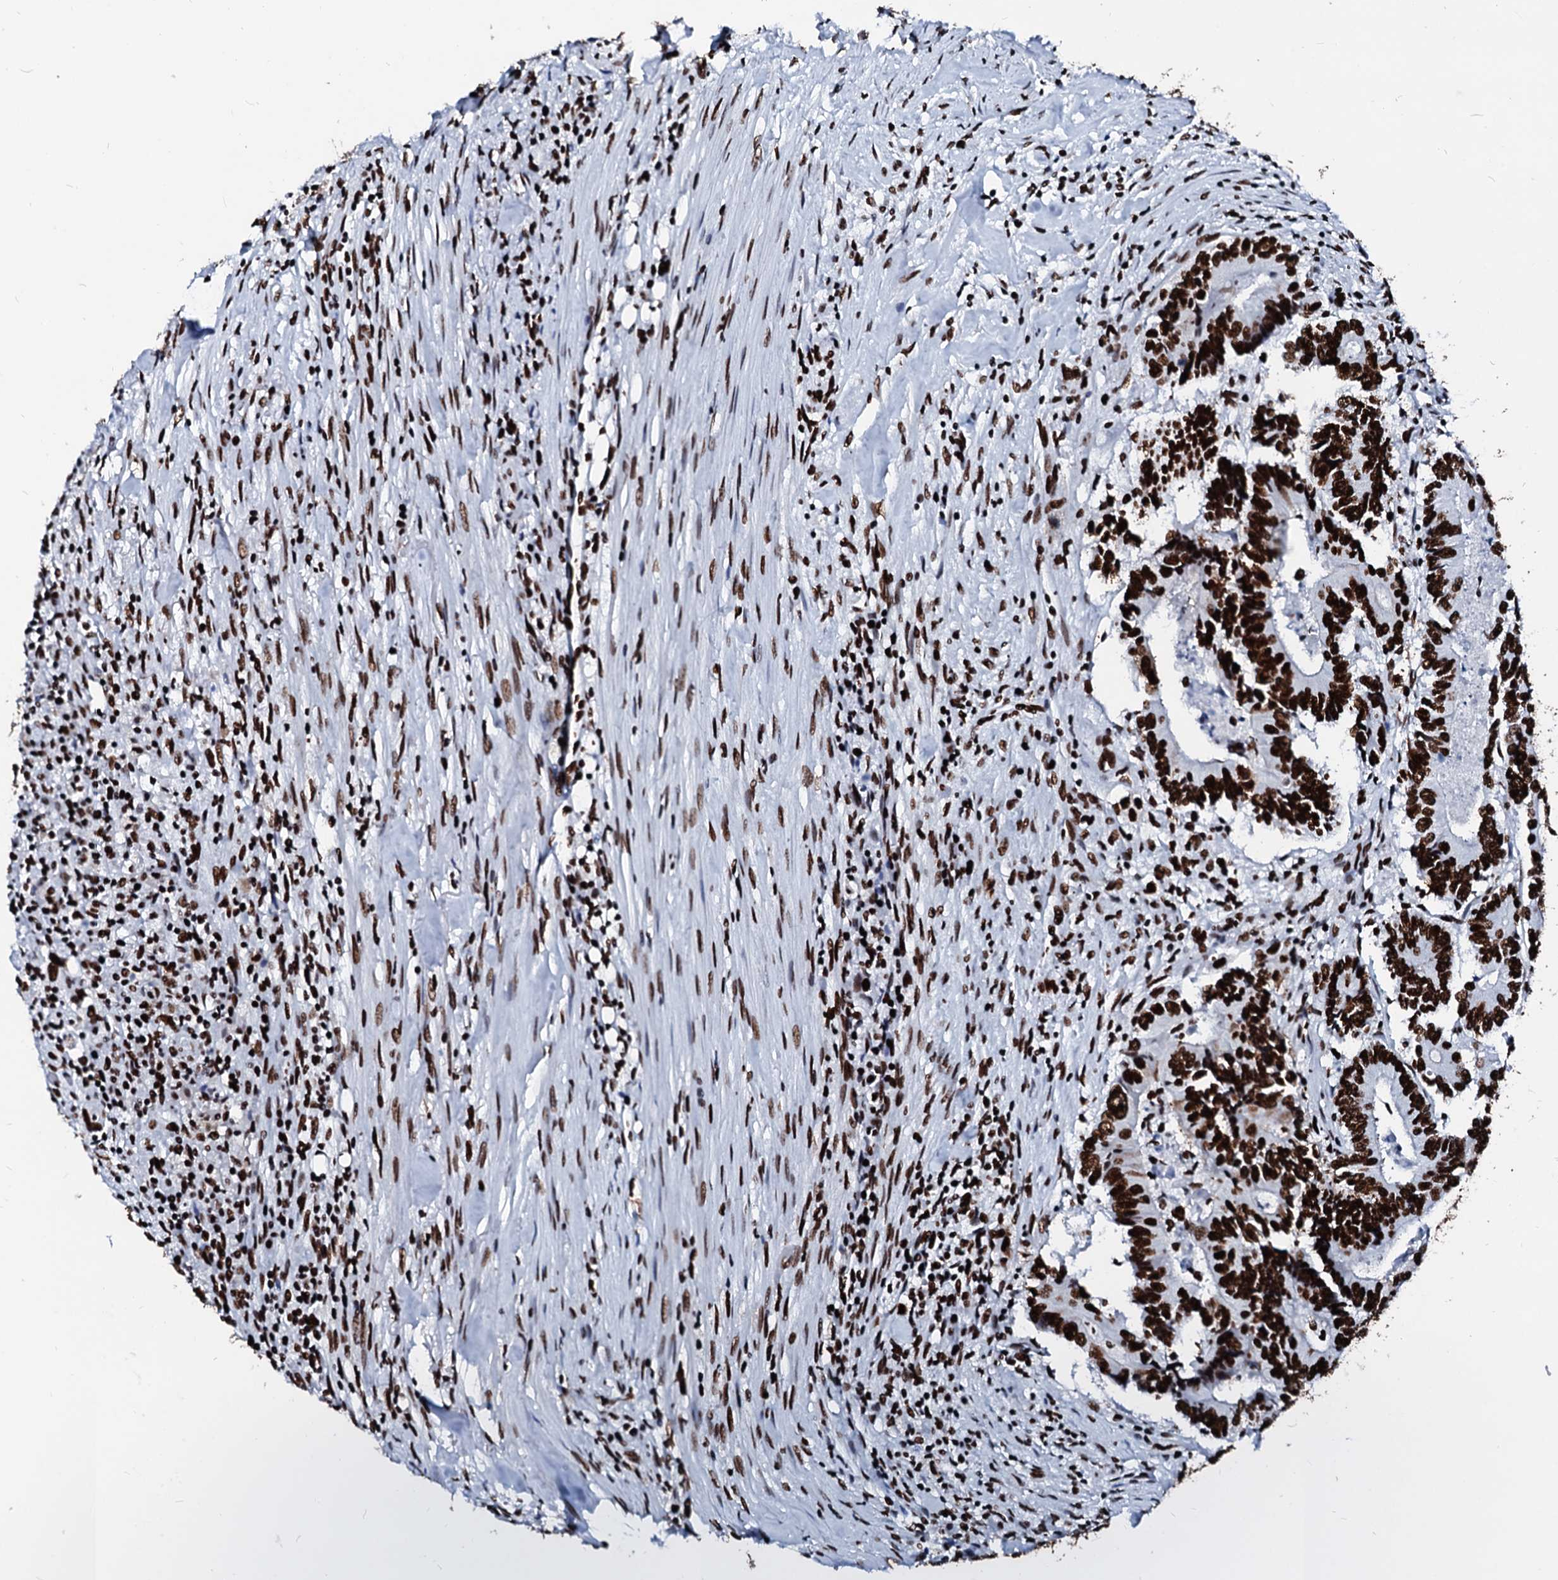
{"staining": {"intensity": "strong", "quantity": ">75%", "location": "nuclear"}, "tissue": "colorectal cancer", "cell_type": "Tumor cells", "image_type": "cancer", "snomed": [{"axis": "morphology", "description": "Adenocarcinoma, NOS"}, {"axis": "topography", "description": "Colon"}], "caption": "An immunohistochemistry (IHC) image of neoplastic tissue is shown. Protein staining in brown highlights strong nuclear positivity in adenocarcinoma (colorectal) within tumor cells.", "gene": "RALY", "patient": {"sex": "male", "age": 83}}